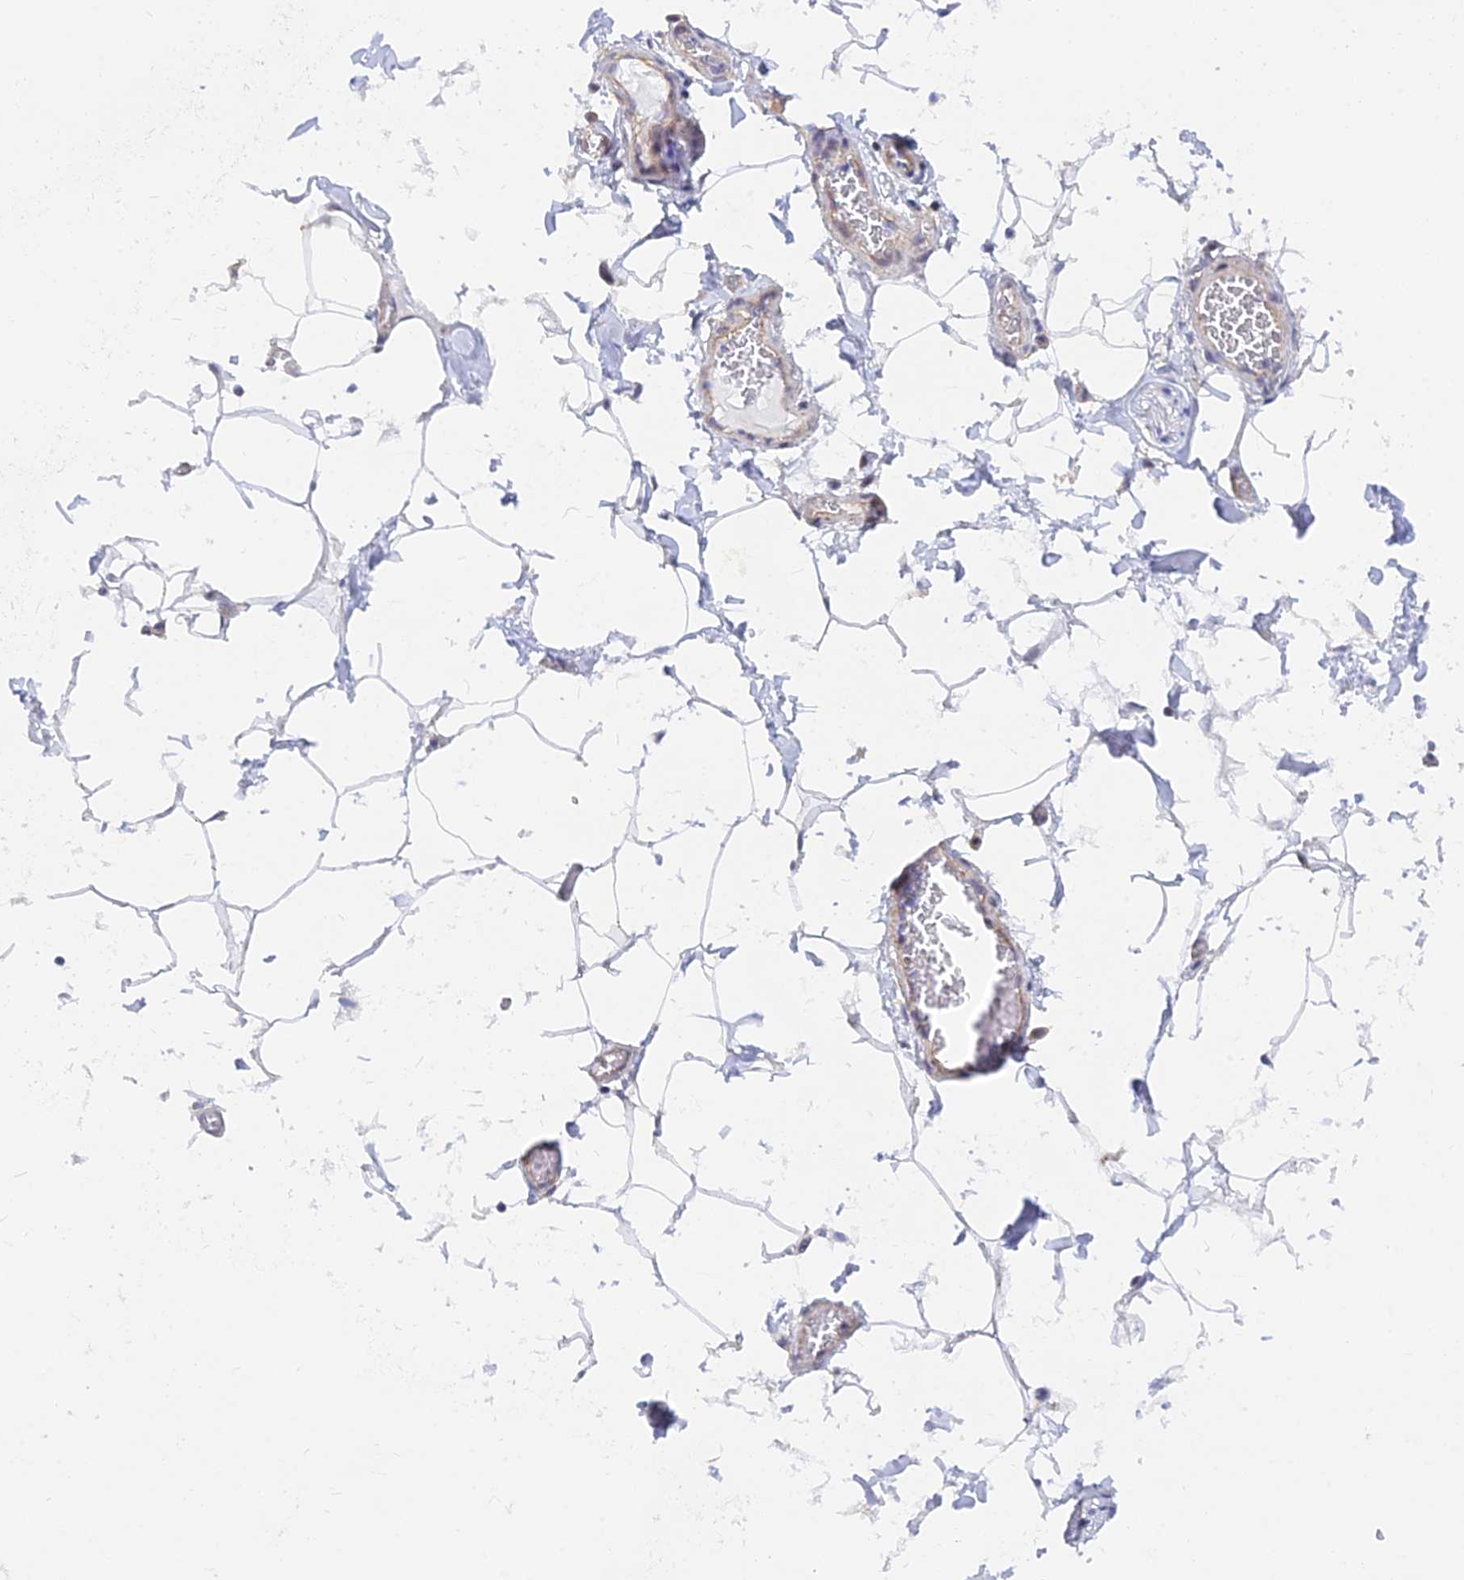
{"staining": {"intensity": "negative", "quantity": "none", "location": "none"}, "tissue": "adipose tissue", "cell_type": "Adipocytes", "image_type": "normal", "snomed": [{"axis": "morphology", "description": "Normal tissue, NOS"}, {"axis": "topography", "description": "Soft tissue"}, {"axis": "topography", "description": "Adipose tissue"}, {"axis": "topography", "description": "Vascular tissue"}, {"axis": "topography", "description": "Peripheral nerve tissue"}], "caption": "The photomicrograph reveals no staining of adipocytes in unremarkable adipose tissue. (Brightfield microscopy of DAB IHC at high magnification).", "gene": "VSTM2L", "patient": {"sex": "male", "age": 46}}